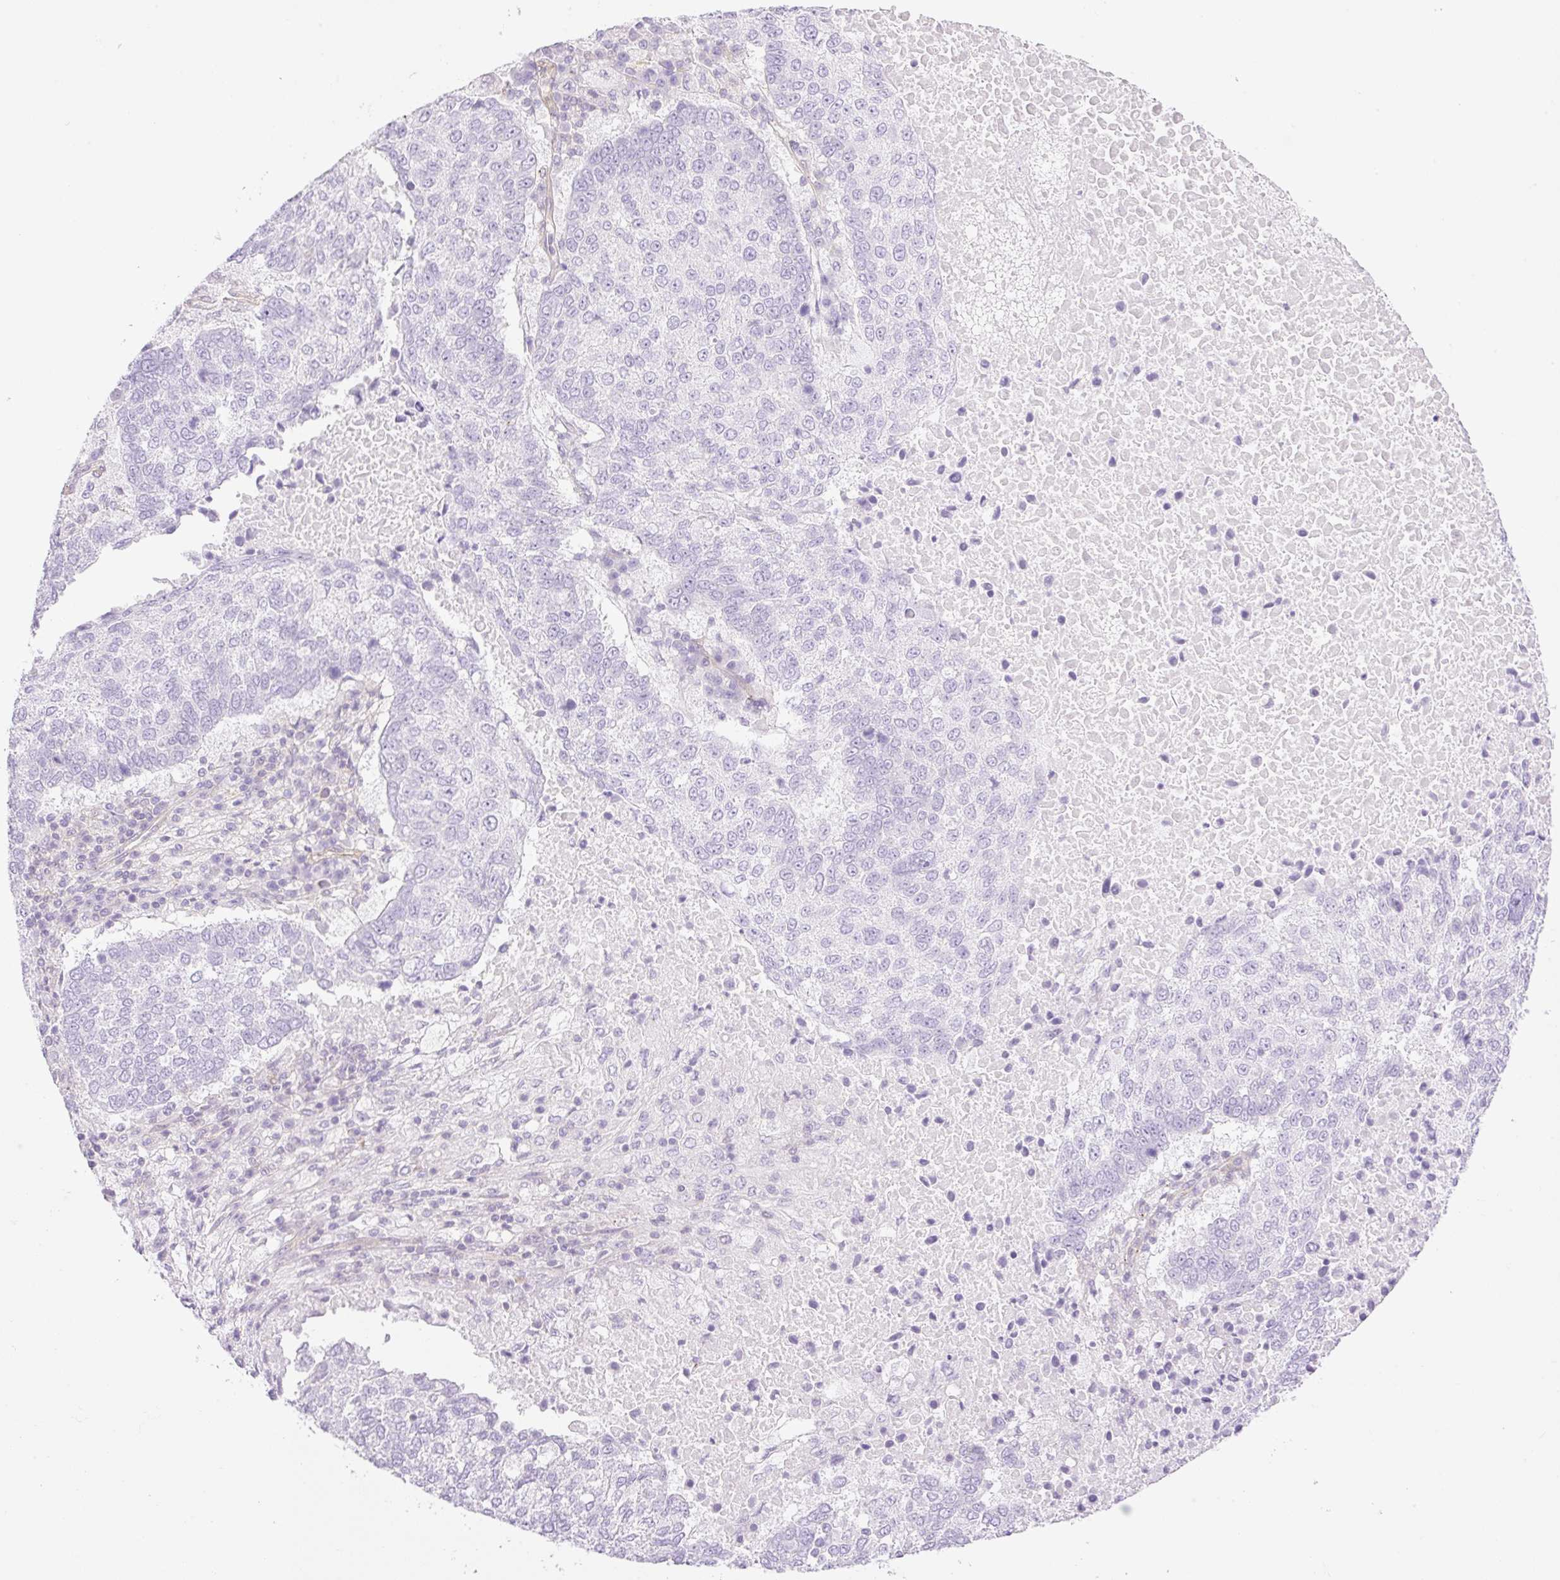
{"staining": {"intensity": "negative", "quantity": "none", "location": "none"}, "tissue": "lung cancer", "cell_type": "Tumor cells", "image_type": "cancer", "snomed": [{"axis": "morphology", "description": "Squamous cell carcinoma, NOS"}, {"axis": "topography", "description": "Lung"}], "caption": "Immunohistochemistry (IHC) photomicrograph of human lung squamous cell carcinoma stained for a protein (brown), which reveals no expression in tumor cells.", "gene": "EHD3", "patient": {"sex": "male", "age": 73}}